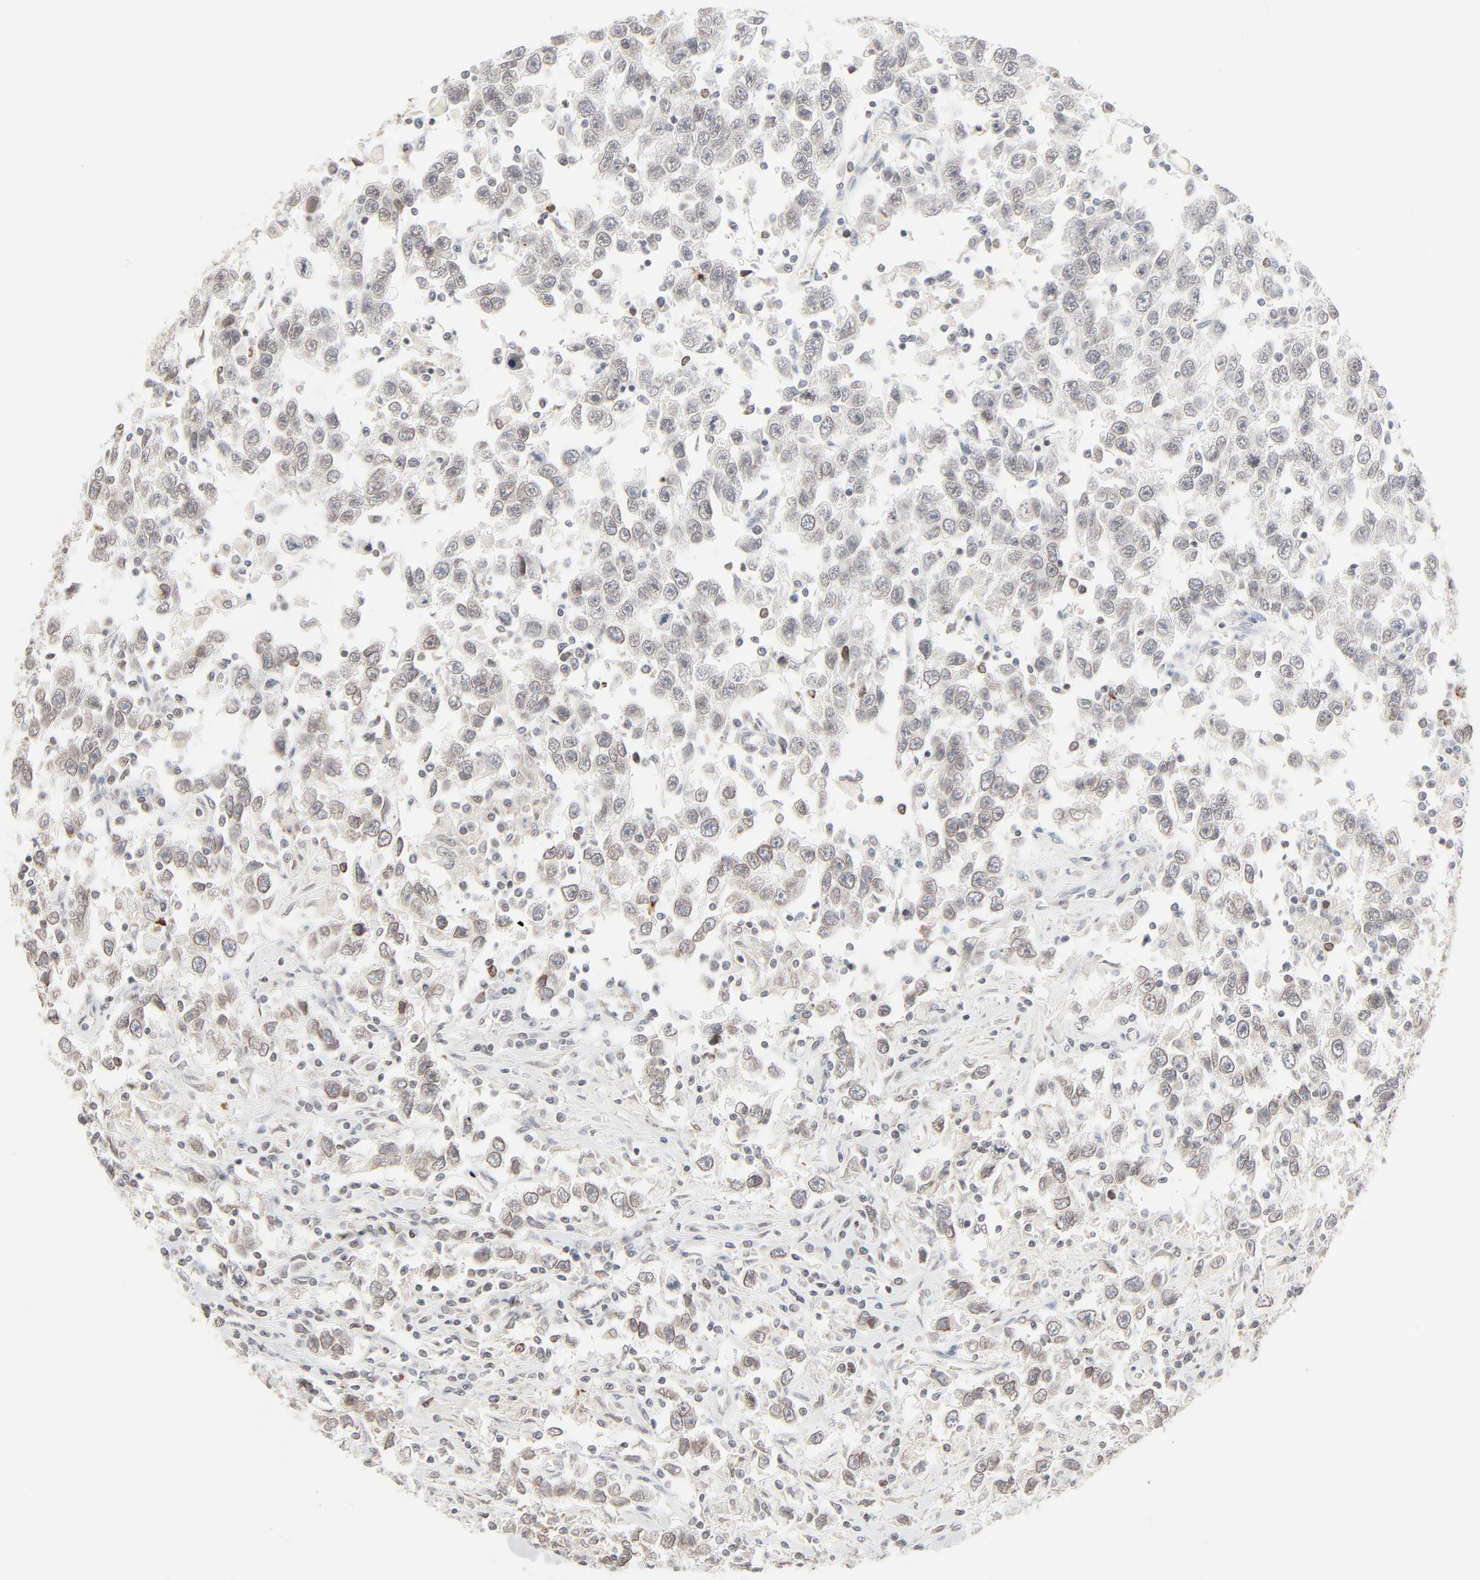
{"staining": {"intensity": "weak", "quantity": "25%-75%", "location": "cytoplasmic/membranous,nuclear"}, "tissue": "testis cancer", "cell_type": "Tumor cells", "image_type": "cancer", "snomed": [{"axis": "morphology", "description": "Seminoma, NOS"}, {"axis": "topography", "description": "Testis"}], "caption": "Protein analysis of testis seminoma tissue shows weak cytoplasmic/membranous and nuclear expression in about 25%-75% of tumor cells.", "gene": "MAD1L1", "patient": {"sex": "male", "age": 41}}